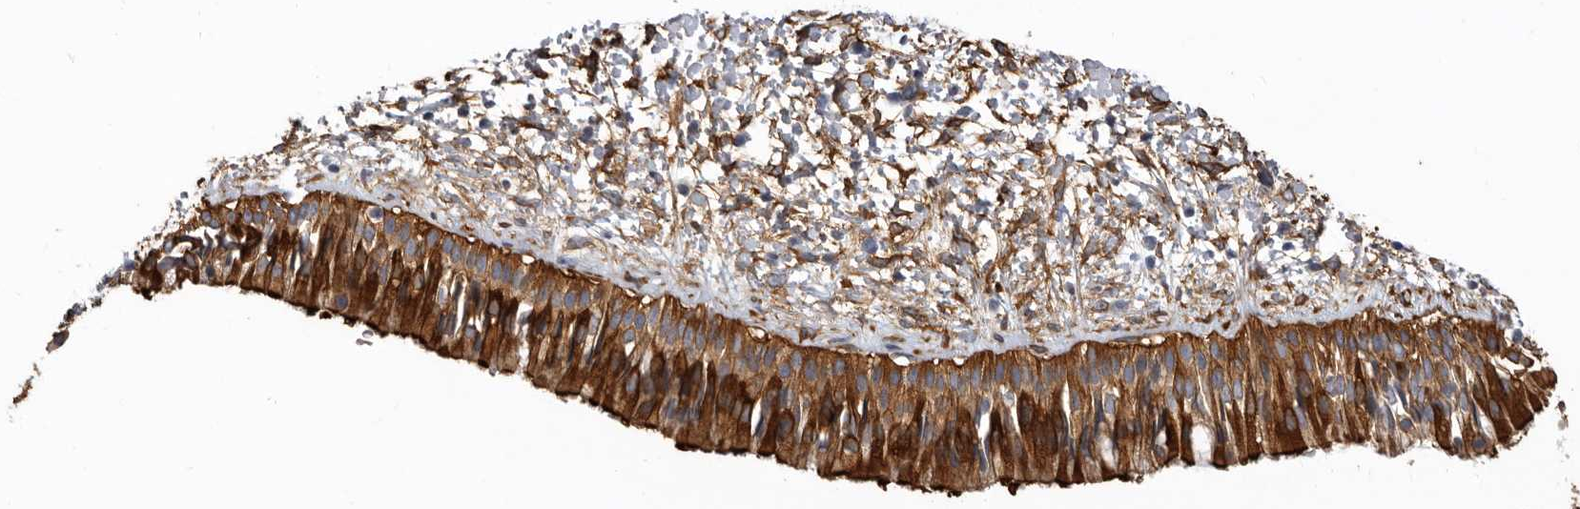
{"staining": {"intensity": "strong", "quantity": ">75%", "location": "cytoplasmic/membranous"}, "tissue": "nasopharynx", "cell_type": "Respiratory epithelial cells", "image_type": "normal", "snomed": [{"axis": "morphology", "description": "Normal tissue, NOS"}, {"axis": "topography", "description": "Nasopharynx"}], "caption": "Strong cytoplasmic/membranous protein staining is identified in approximately >75% of respiratory epithelial cells in nasopharynx.", "gene": "ENAH", "patient": {"sex": "male", "age": 22}}